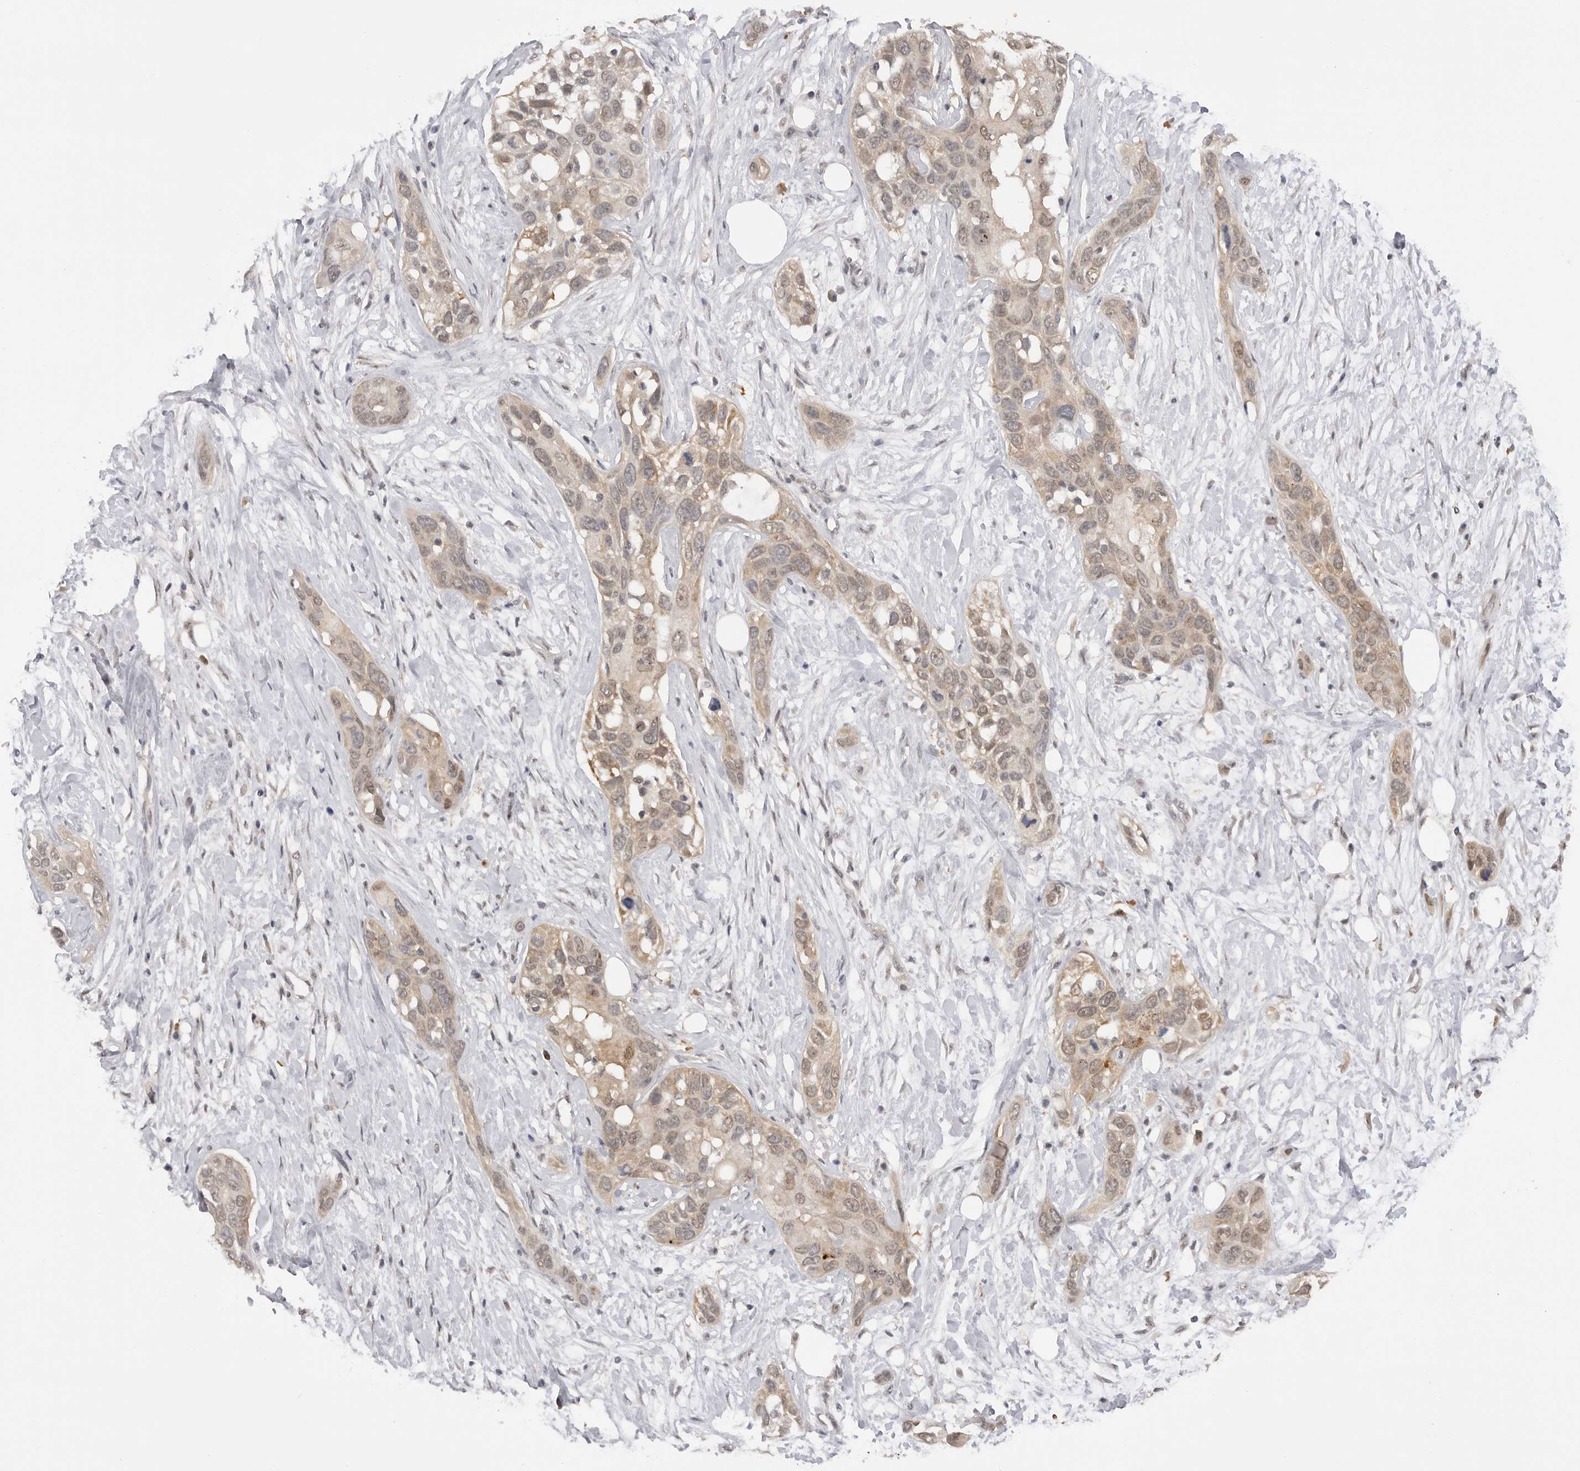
{"staining": {"intensity": "weak", "quantity": ">75%", "location": "cytoplasmic/membranous,nuclear"}, "tissue": "pancreatic cancer", "cell_type": "Tumor cells", "image_type": "cancer", "snomed": [{"axis": "morphology", "description": "Adenocarcinoma, NOS"}, {"axis": "topography", "description": "Pancreas"}], "caption": "Human pancreatic cancer stained with a brown dye demonstrates weak cytoplasmic/membranous and nuclear positive expression in approximately >75% of tumor cells.", "gene": "ASPSCR1", "patient": {"sex": "female", "age": 60}}